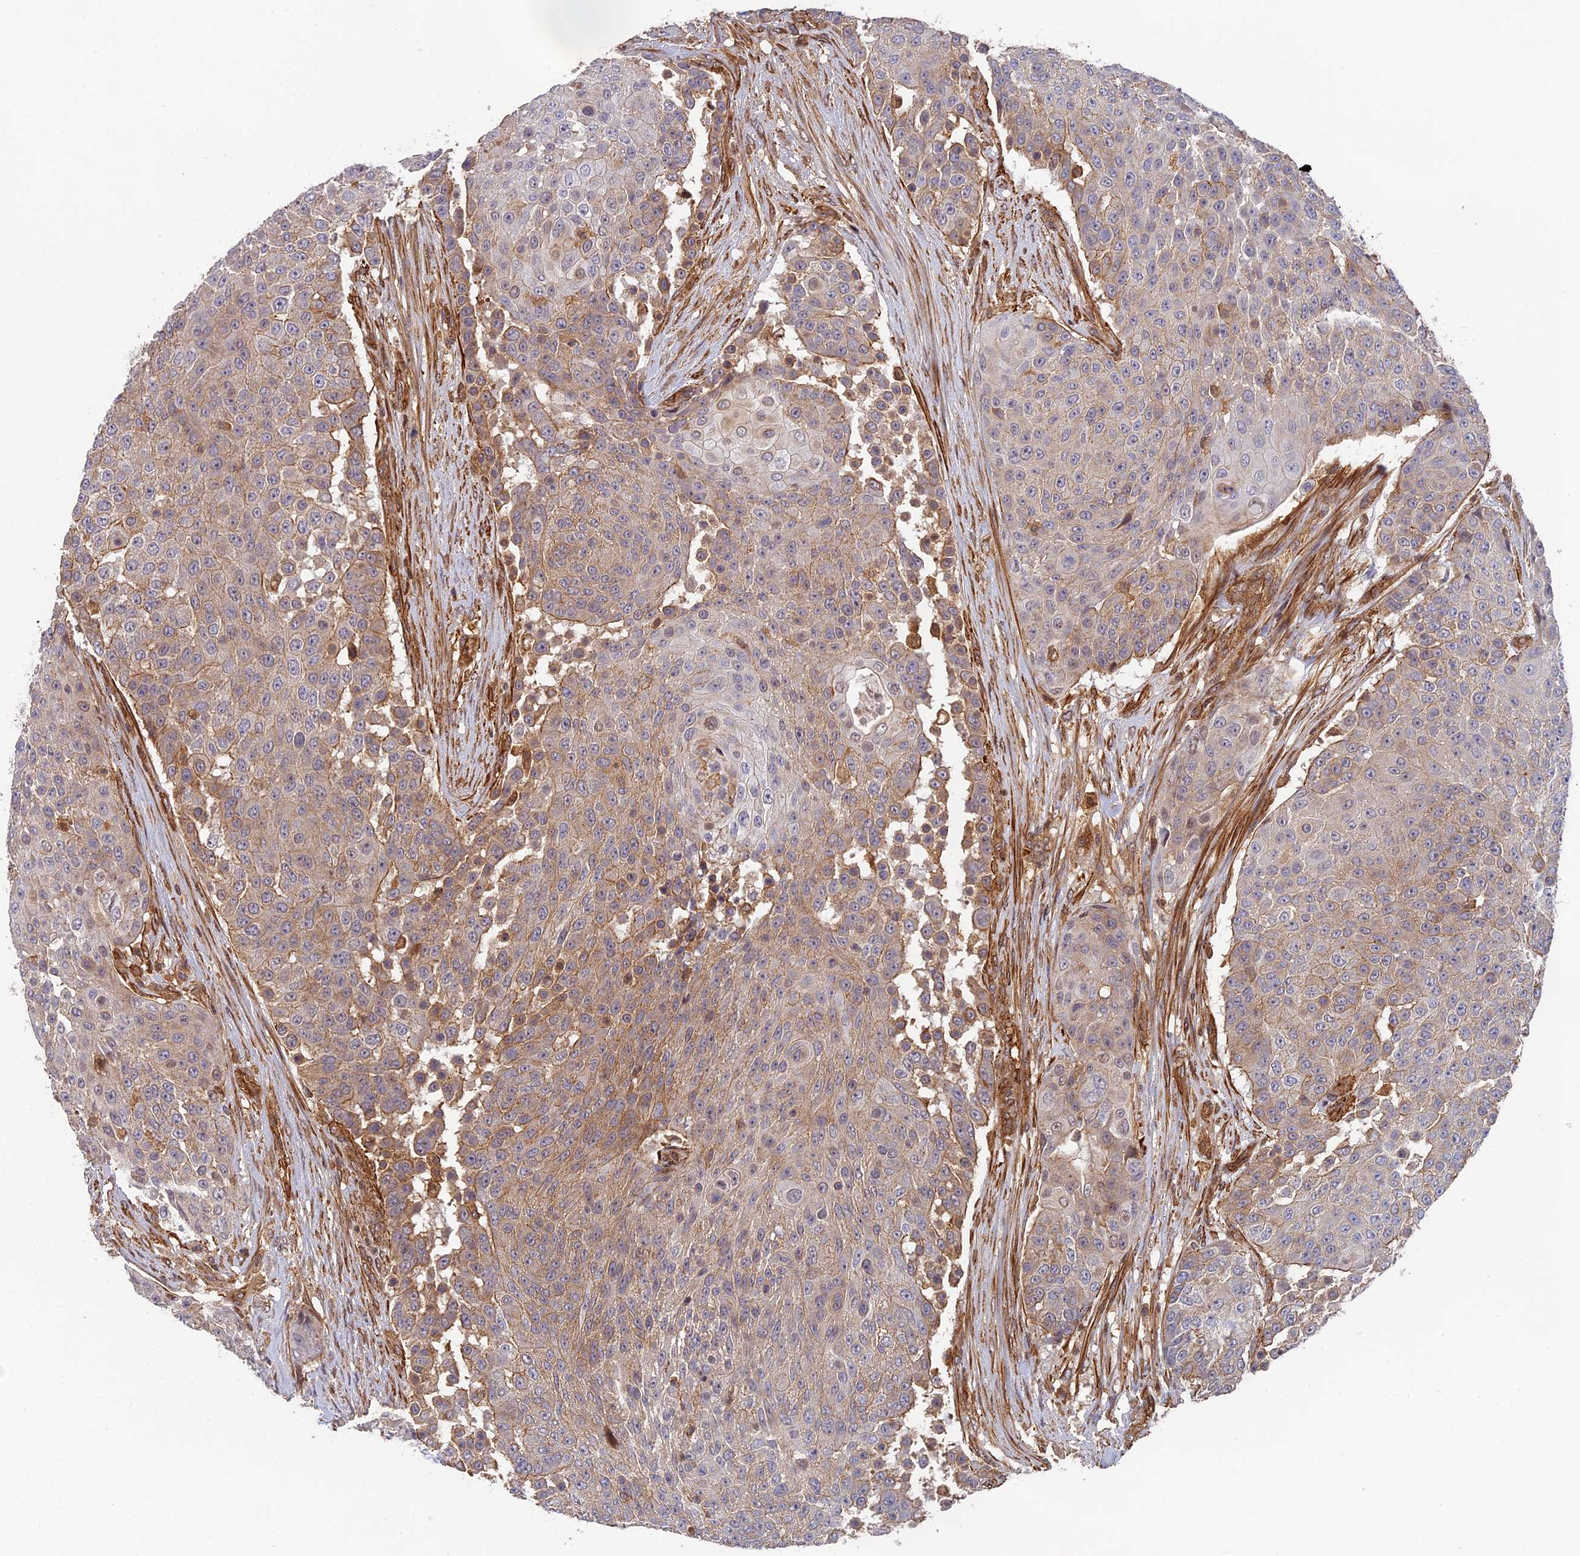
{"staining": {"intensity": "moderate", "quantity": "<25%", "location": "cytoplasmic/membranous"}, "tissue": "urothelial cancer", "cell_type": "Tumor cells", "image_type": "cancer", "snomed": [{"axis": "morphology", "description": "Urothelial carcinoma, High grade"}, {"axis": "topography", "description": "Urinary bladder"}], "caption": "A micrograph of human urothelial cancer stained for a protein demonstrates moderate cytoplasmic/membranous brown staining in tumor cells.", "gene": "OSBPL1A", "patient": {"sex": "female", "age": 63}}